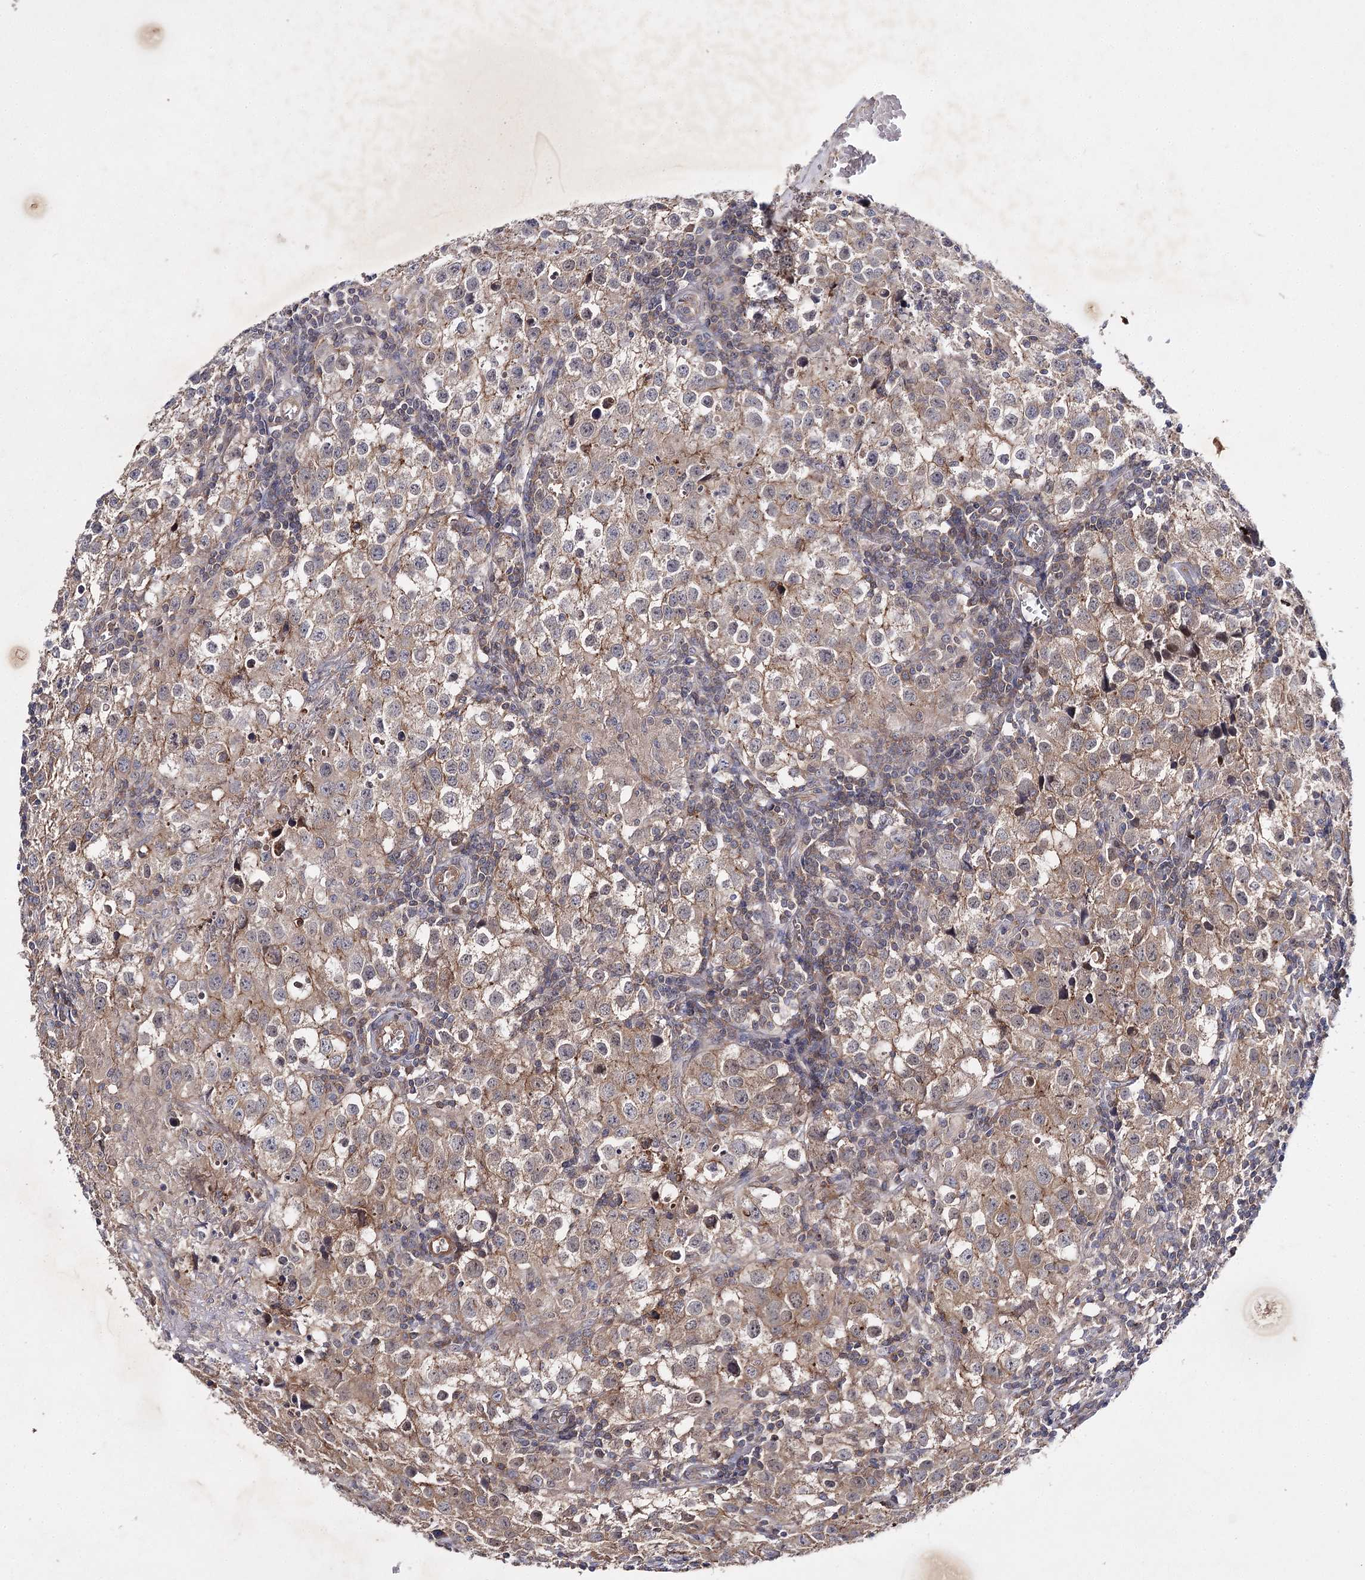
{"staining": {"intensity": "moderate", "quantity": ">75%", "location": "cytoplasmic/membranous"}, "tissue": "testis cancer", "cell_type": "Tumor cells", "image_type": "cancer", "snomed": [{"axis": "morphology", "description": "Seminoma, NOS"}, {"axis": "morphology", "description": "Carcinoma, Embryonal, NOS"}, {"axis": "topography", "description": "Testis"}], "caption": "Immunohistochemical staining of human testis cancer (embryonal carcinoma) exhibits medium levels of moderate cytoplasmic/membranous protein positivity in about >75% of tumor cells. The staining was performed using DAB to visualize the protein expression in brown, while the nuclei were stained in blue with hematoxylin (Magnification: 20x).", "gene": "BCR", "patient": {"sex": "male", "age": 43}}